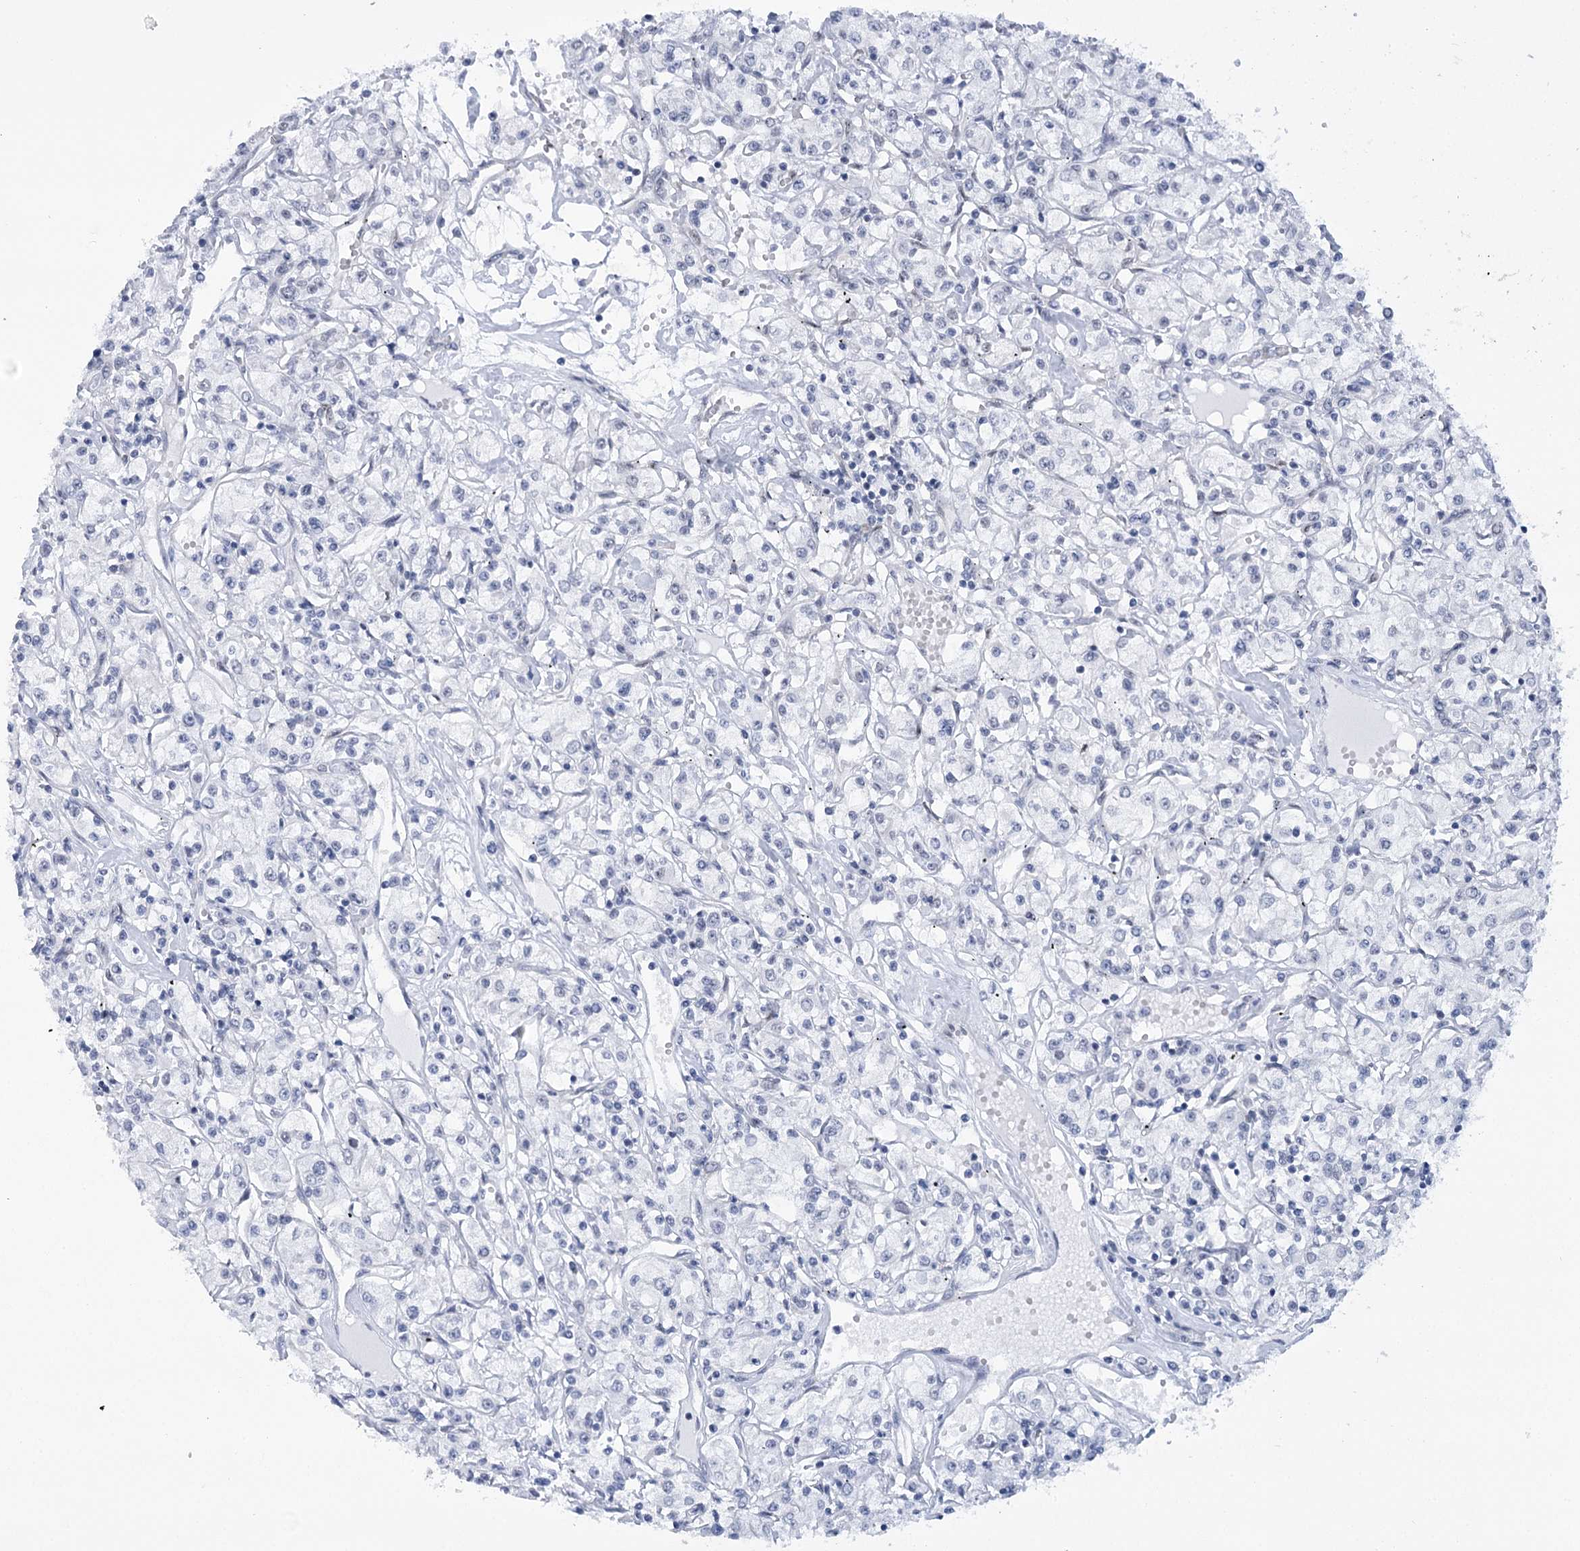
{"staining": {"intensity": "negative", "quantity": "none", "location": "none"}, "tissue": "renal cancer", "cell_type": "Tumor cells", "image_type": "cancer", "snomed": [{"axis": "morphology", "description": "Adenocarcinoma, NOS"}, {"axis": "topography", "description": "Kidney"}], "caption": "An immunohistochemistry (IHC) histopathology image of adenocarcinoma (renal) is shown. There is no staining in tumor cells of adenocarcinoma (renal).", "gene": "HNRNPA0", "patient": {"sex": "female", "age": 59}}